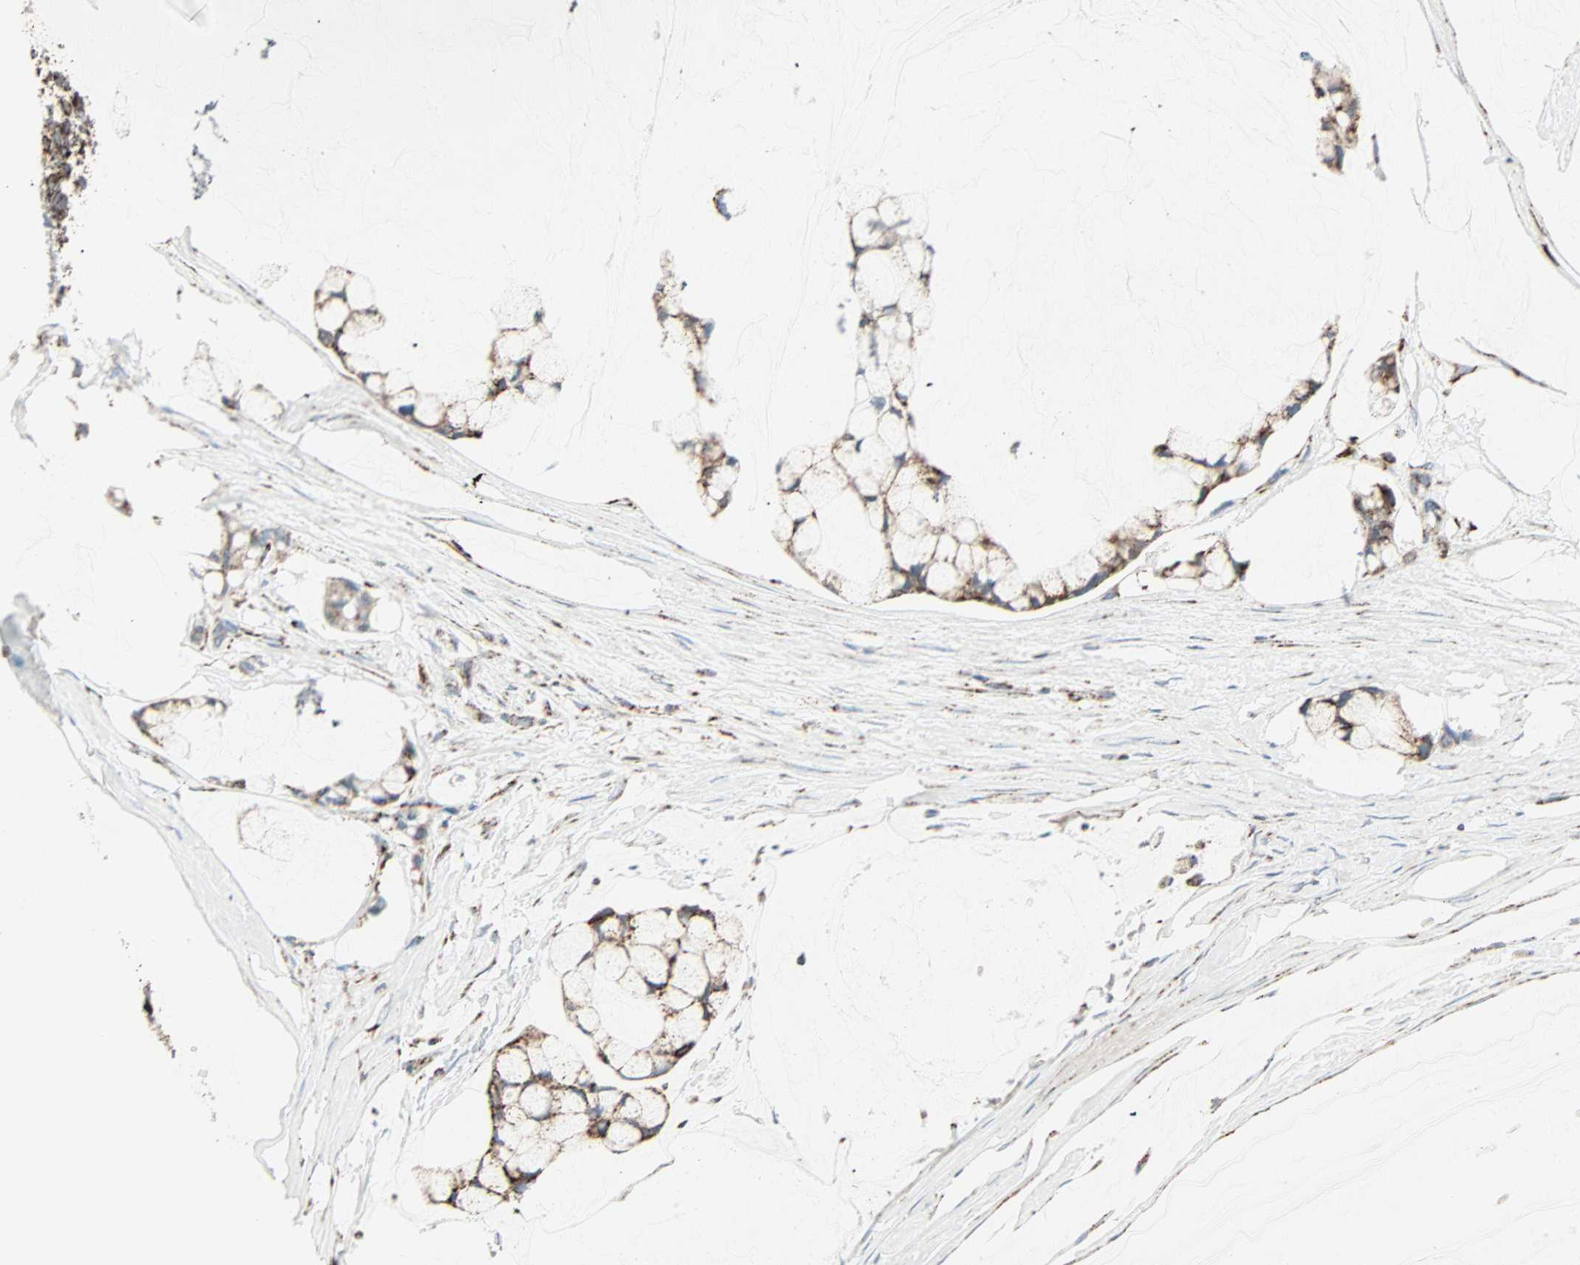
{"staining": {"intensity": "moderate", "quantity": ">75%", "location": "cytoplasmic/membranous"}, "tissue": "ovarian cancer", "cell_type": "Tumor cells", "image_type": "cancer", "snomed": [{"axis": "morphology", "description": "Cystadenocarcinoma, mucinous, NOS"}, {"axis": "topography", "description": "Ovary"}], "caption": "A medium amount of moderate cytoplasmic/membranous expression is seen in about >75% of tumor cells in ovarian cancer (mucinous cystadenocarcinoma) tissue. (brown staining indicates protein expression, while blue staining denotes nuclei).", "gene": "IDH2", "patient": {"sex": "female", "age": 39}}